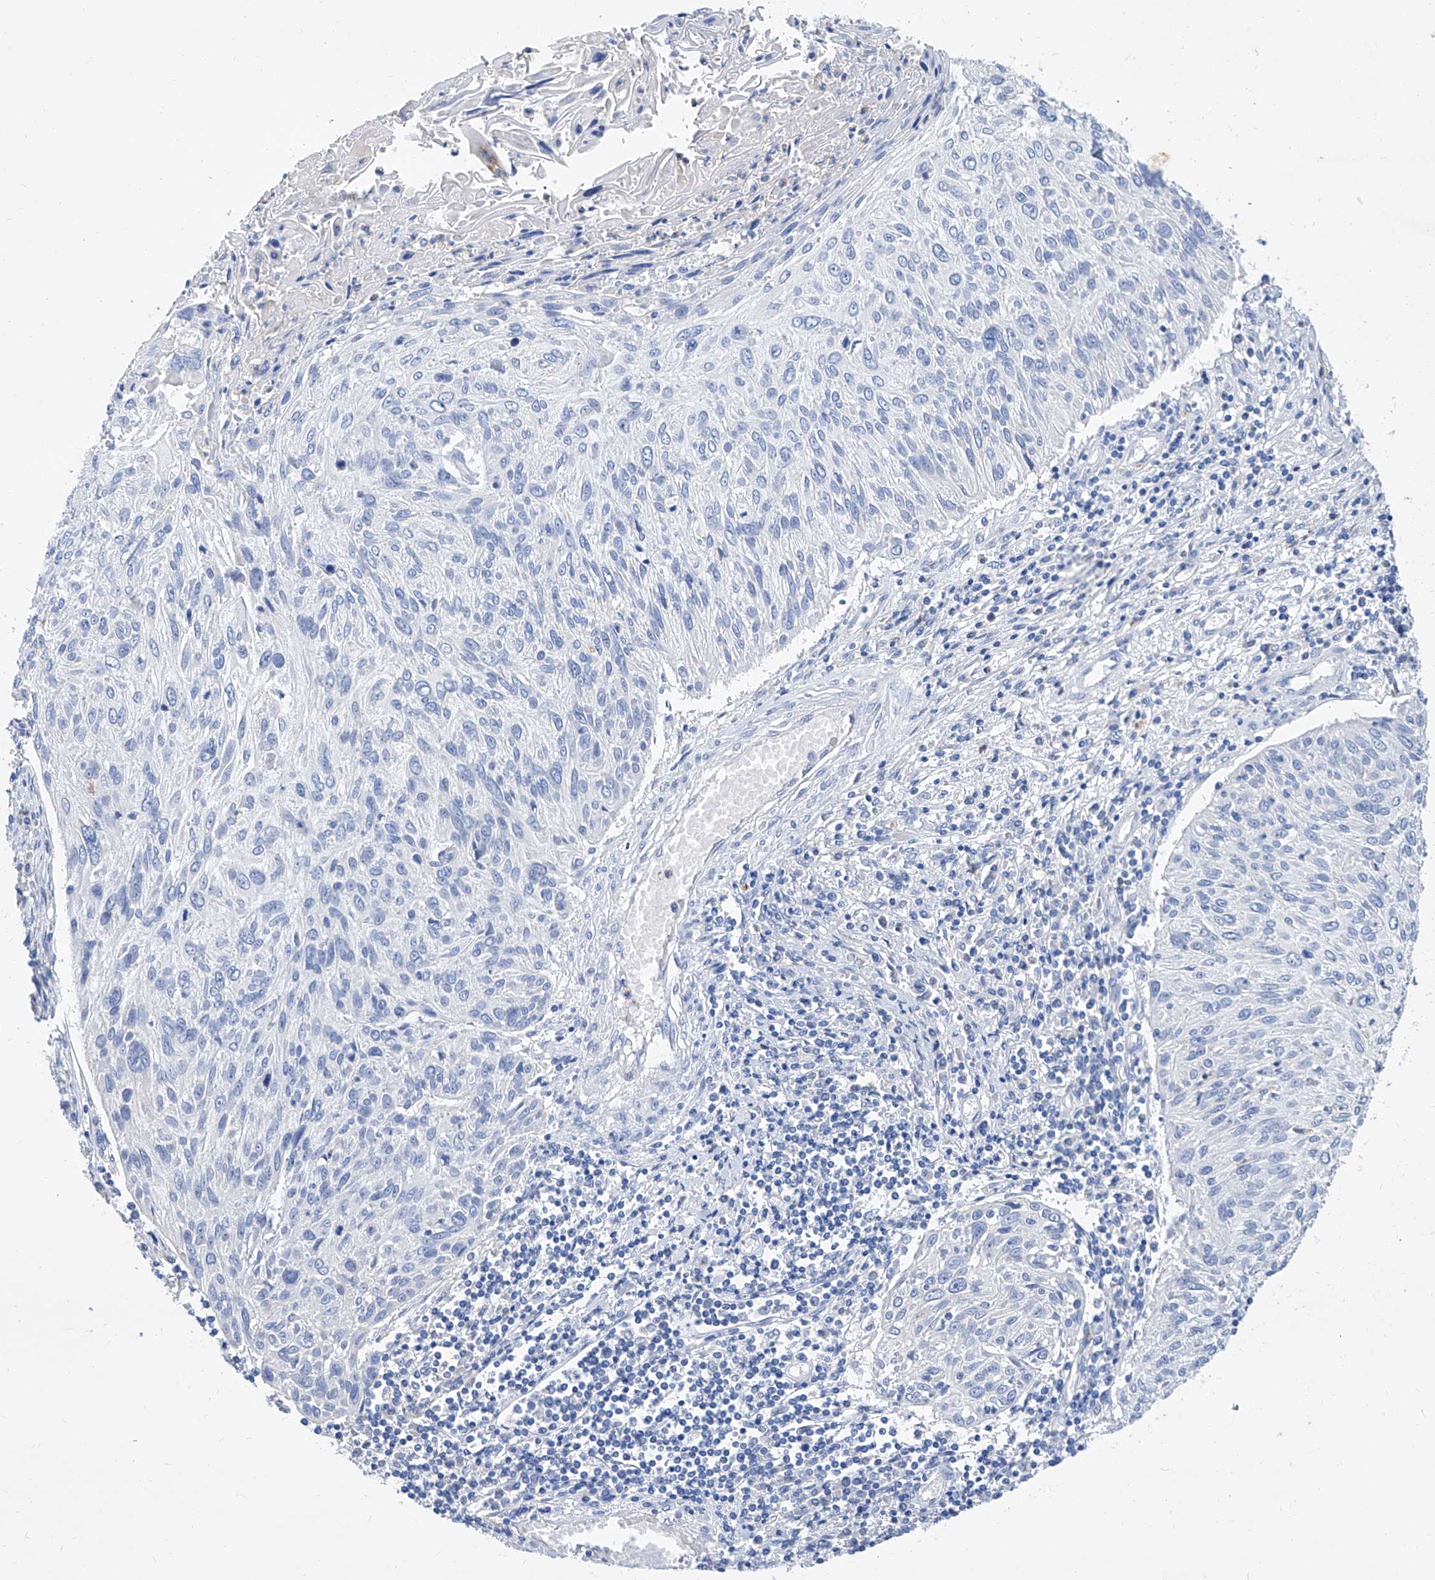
{"staining": {"intensity": "negative", "quantity": "none", "location": "none"}, "tissue": "cervical cancer", "cell_type": "Tumor cells", "image_type": "cancer", "snomed": [{"axis": "morphology", "description": "Squamous cell carcinoma, NOS"}, {"axis": "topography", "description": "Cervix"}], "caption": "IHC image of human cervical cancer (squamous cell carcinoma) stained for a protein (brown), which displays no expression in tumor cells.", "gene": "SLC25A29", "patient": {"sex": "female", "age": 51}}